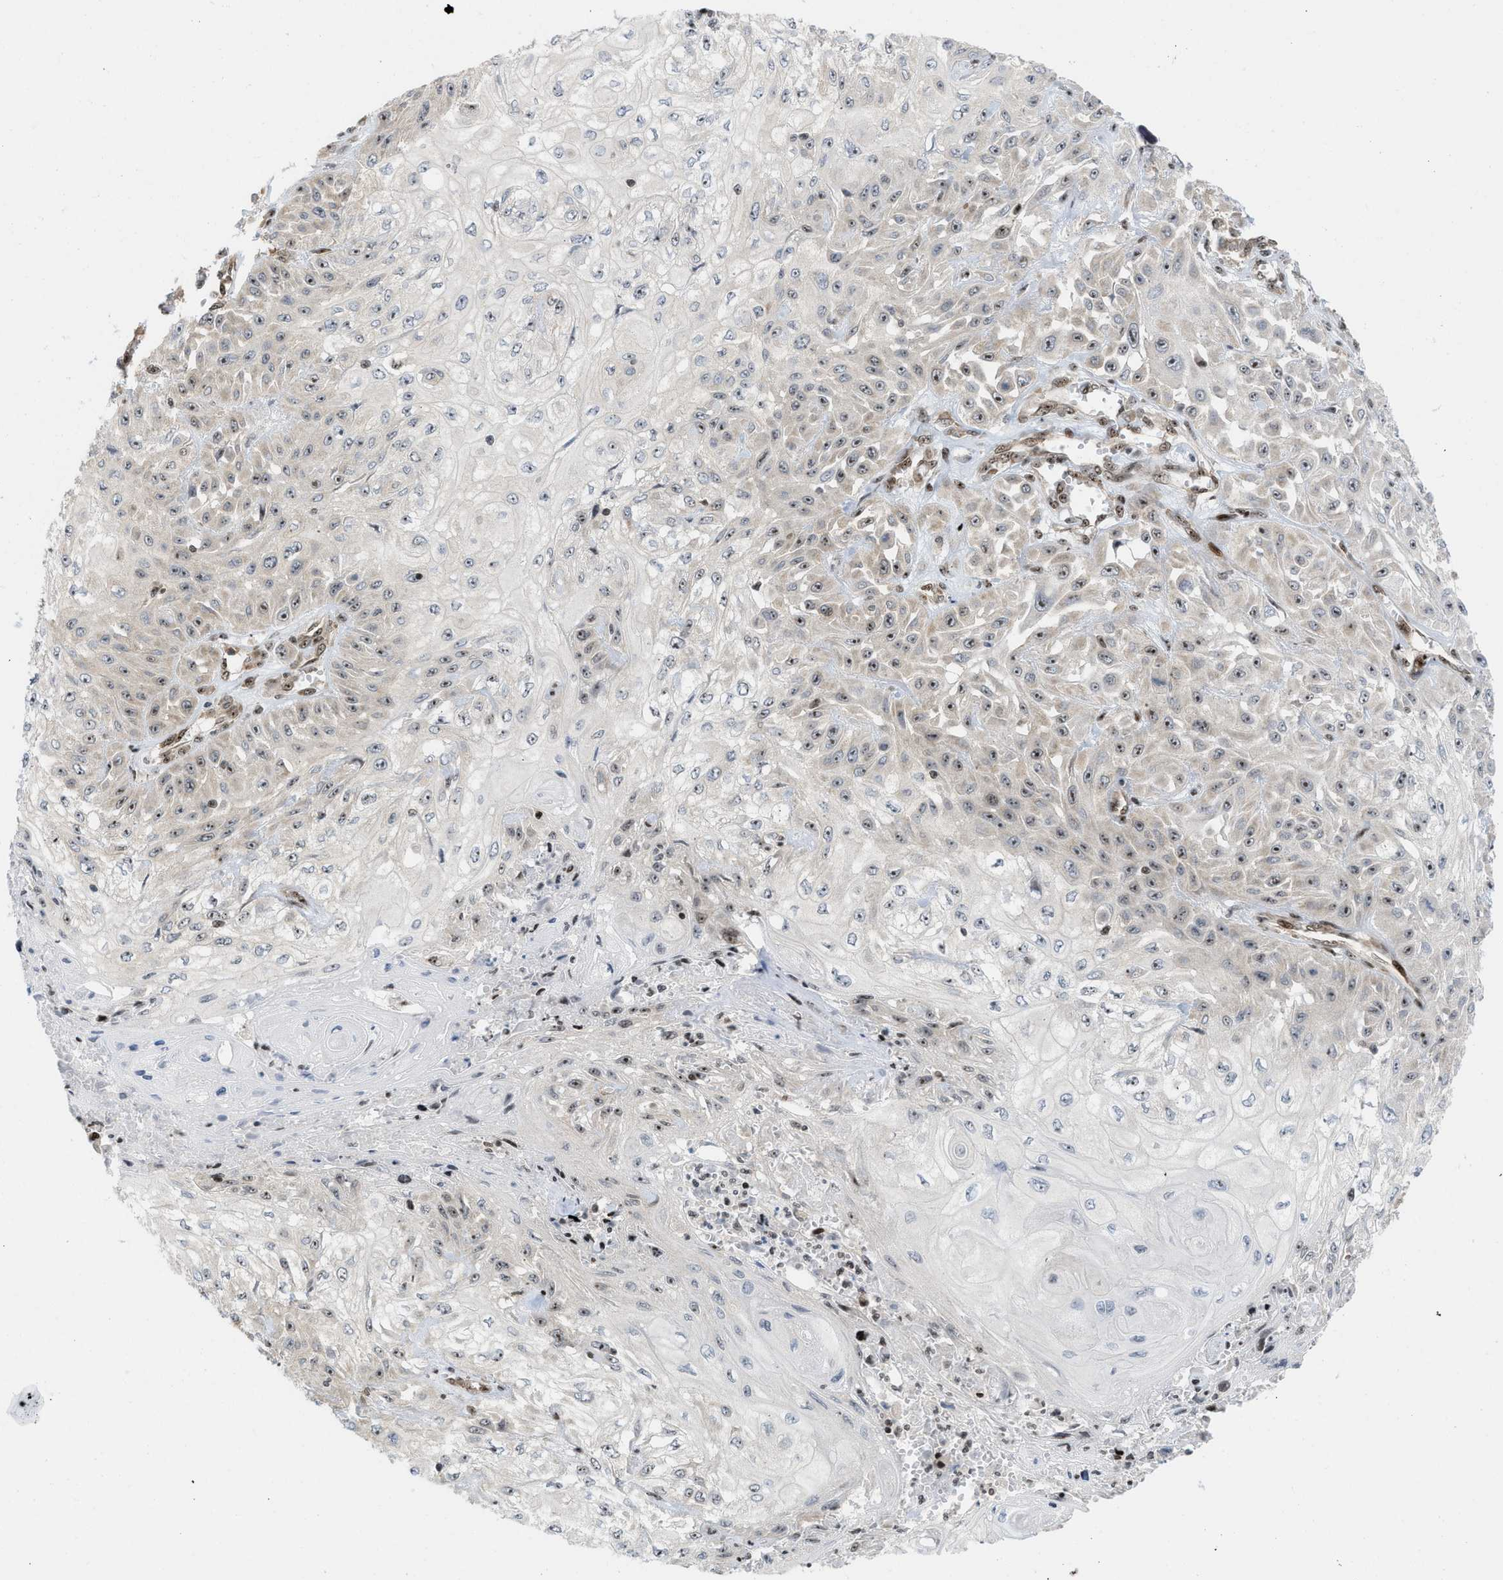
{"staining": {"intensity": "moderate", "quantity": "<25%", "location": "nuclear"}, "tissue": "skin cancer", "cell_type": "Tumor cells", "image_type": "cancer", "snomed": [{"axis": "morphology", "description": "Squamous cell carcinoma, NOS"}, {"axis": "morphology", "description": "Squamous cell carcinoma, metastatic, NOS"}, {"axis": "topography", "description": "Skin"}, {"axis": "topography", "description": "Lymph node"}], "caption": "Tumor cells exhibit moderate nuclear expression in about <25% of cells in skin cancer (metastatic squamous cell carcinoma).", "gene": "ZNF22", "patient": {"sex": "male", "age": 75}}